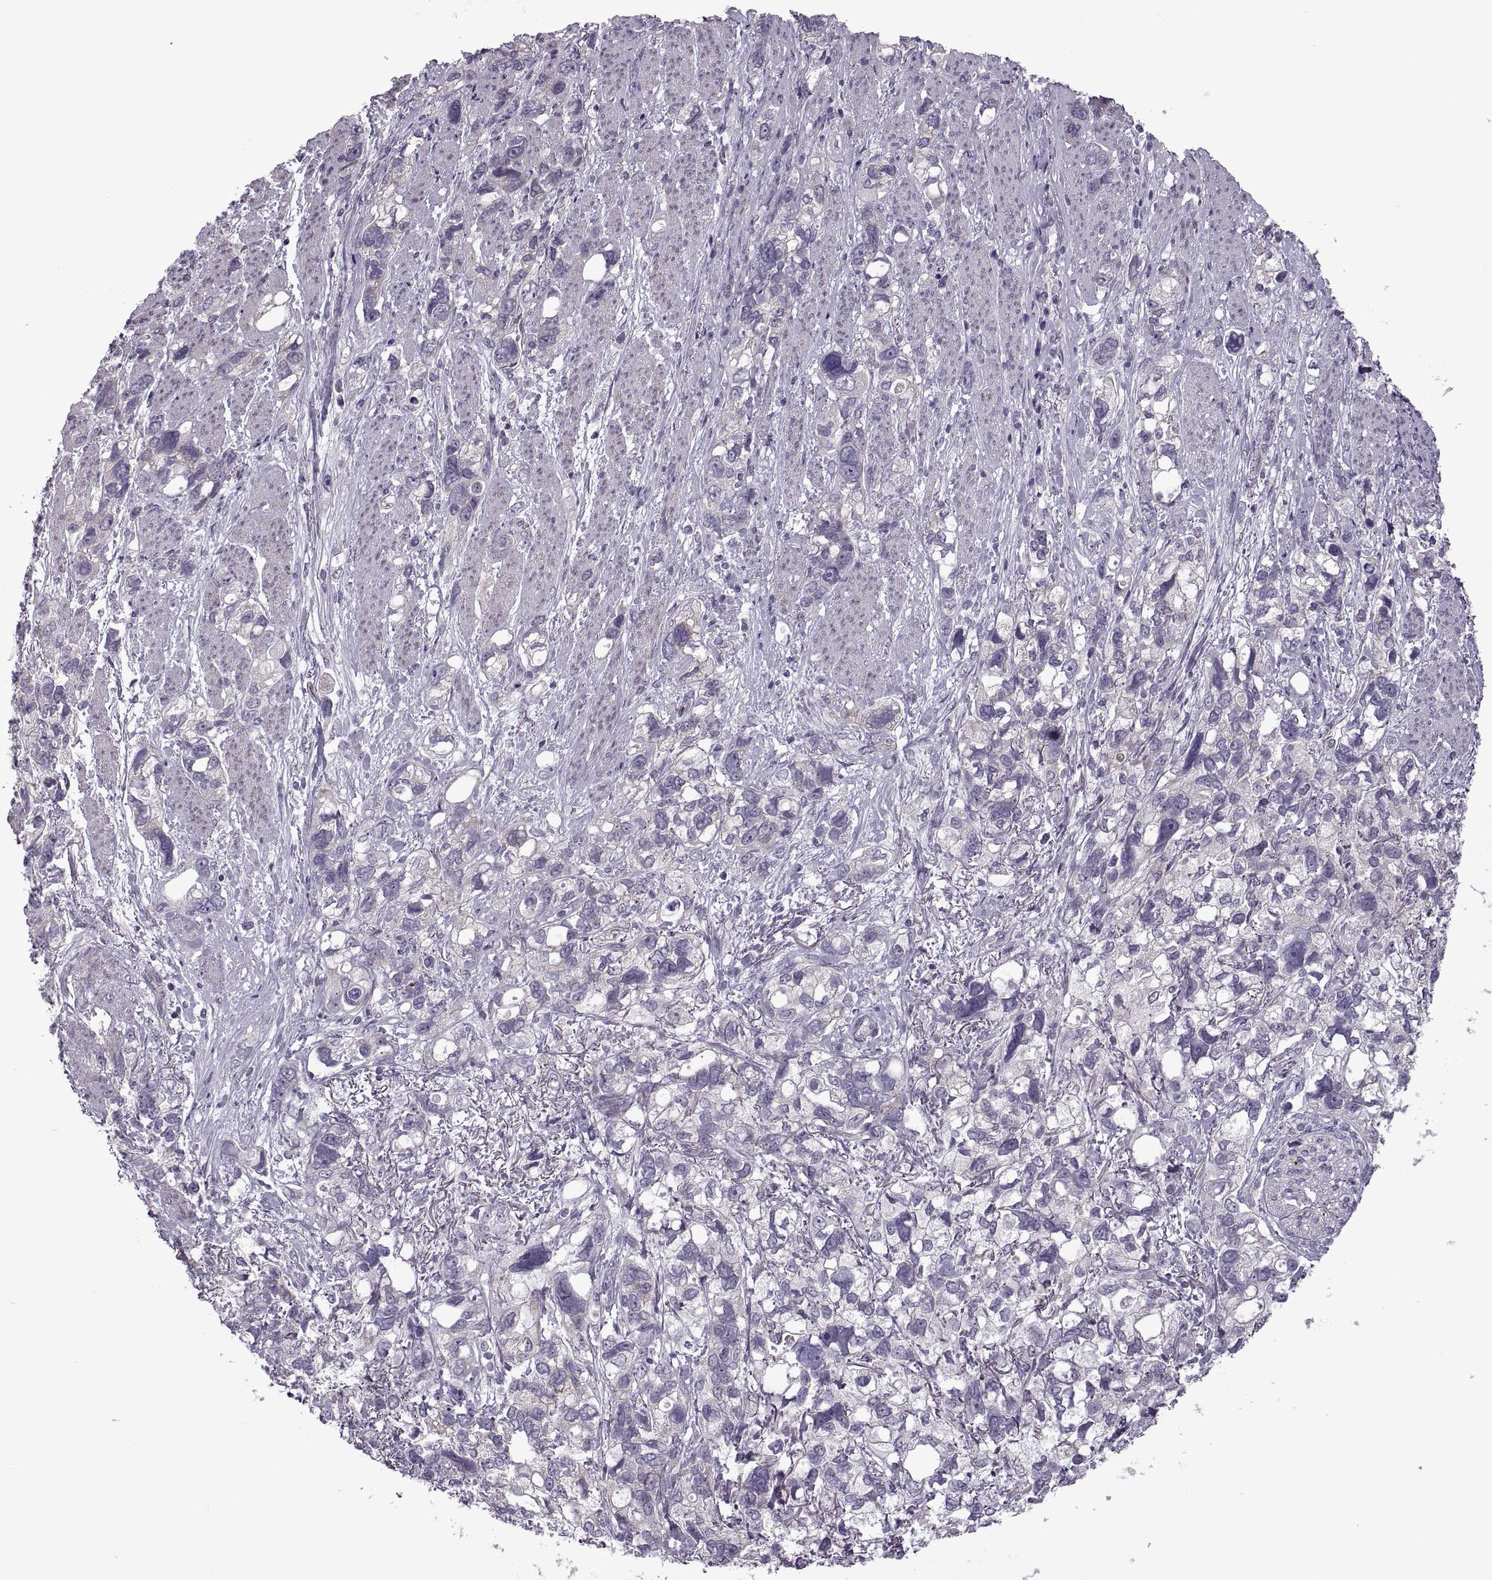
{"staining": {"intensity": "weak", "quantity": "<25%", "location": "cytoplasmic/membranous"}, "tissue": "stomach cancer", "cell_type": "Tumor cells", "image_type": "cancer", "snomed": [{"axis": "morphology", "description": "Adenocarcinoma, NOS"}, {"axis": "topography", "description": "Stomach, upper"}], "caption": "Immunohistochemistry (IHC) photomicrograph of human adenocarcinoma (stomach) stained for a protein (brown), which shows no positivity in tumor cells.", "gene": "RIPK4", "patient": {"sex": "female", "age": 81}}